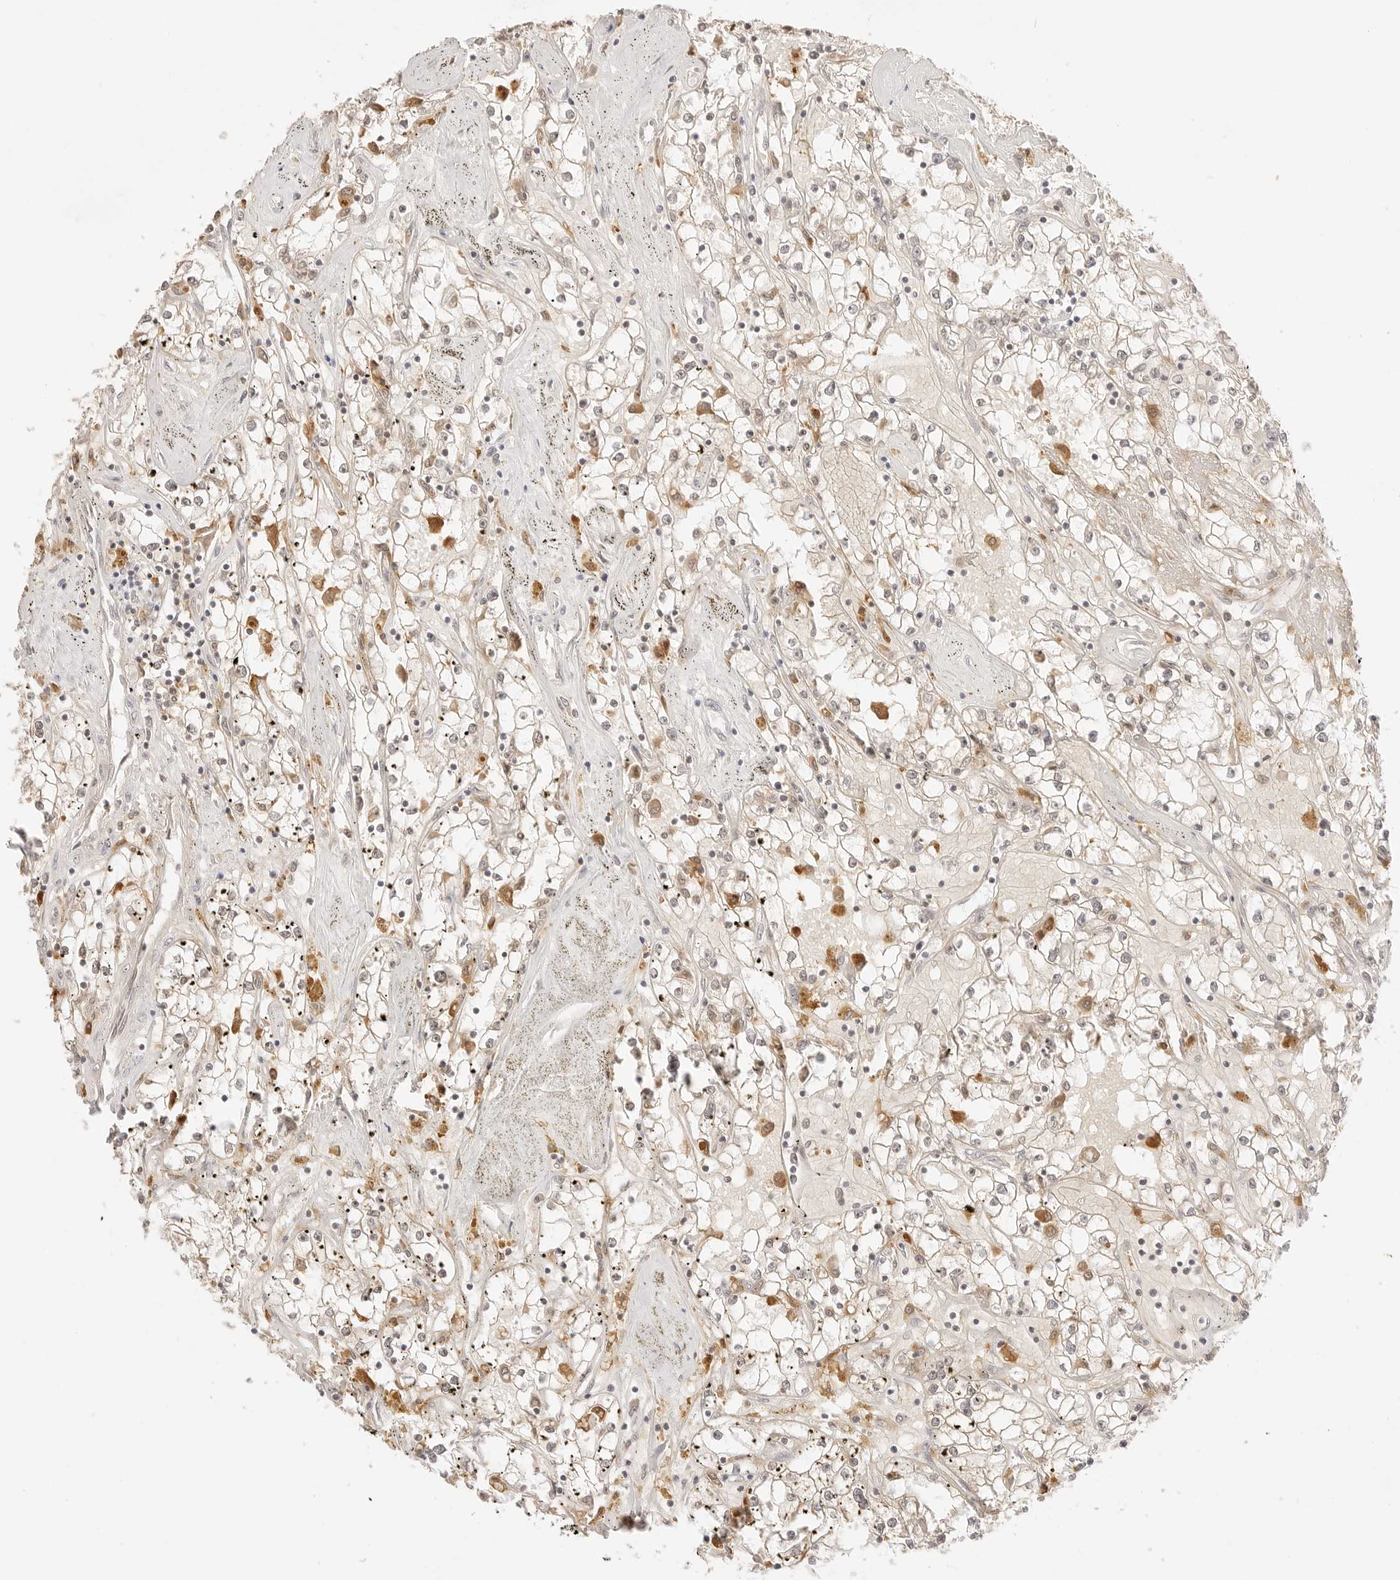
{"staining": {"intensity": "weak", "quantity": "25%-75%", "location": "cytoplasmic/membranous"}, "tissue": "renal cancer", "cell_type": "Tumor cells", "image_type": "cancer", "snomed": [{"axis": "morphology", "description": "Adenocarcinoma, NOS"}, {"axis": "topography", "description": "Kidney"}], "caption": "Renal cancer stained for a protein (brown) shows weak cytoplasmic/membranous positive expression in approximately 25%-75% of tumor cells.", "gene": "RPS6KL1", "patient": {"sex": "male", "age": 56}}